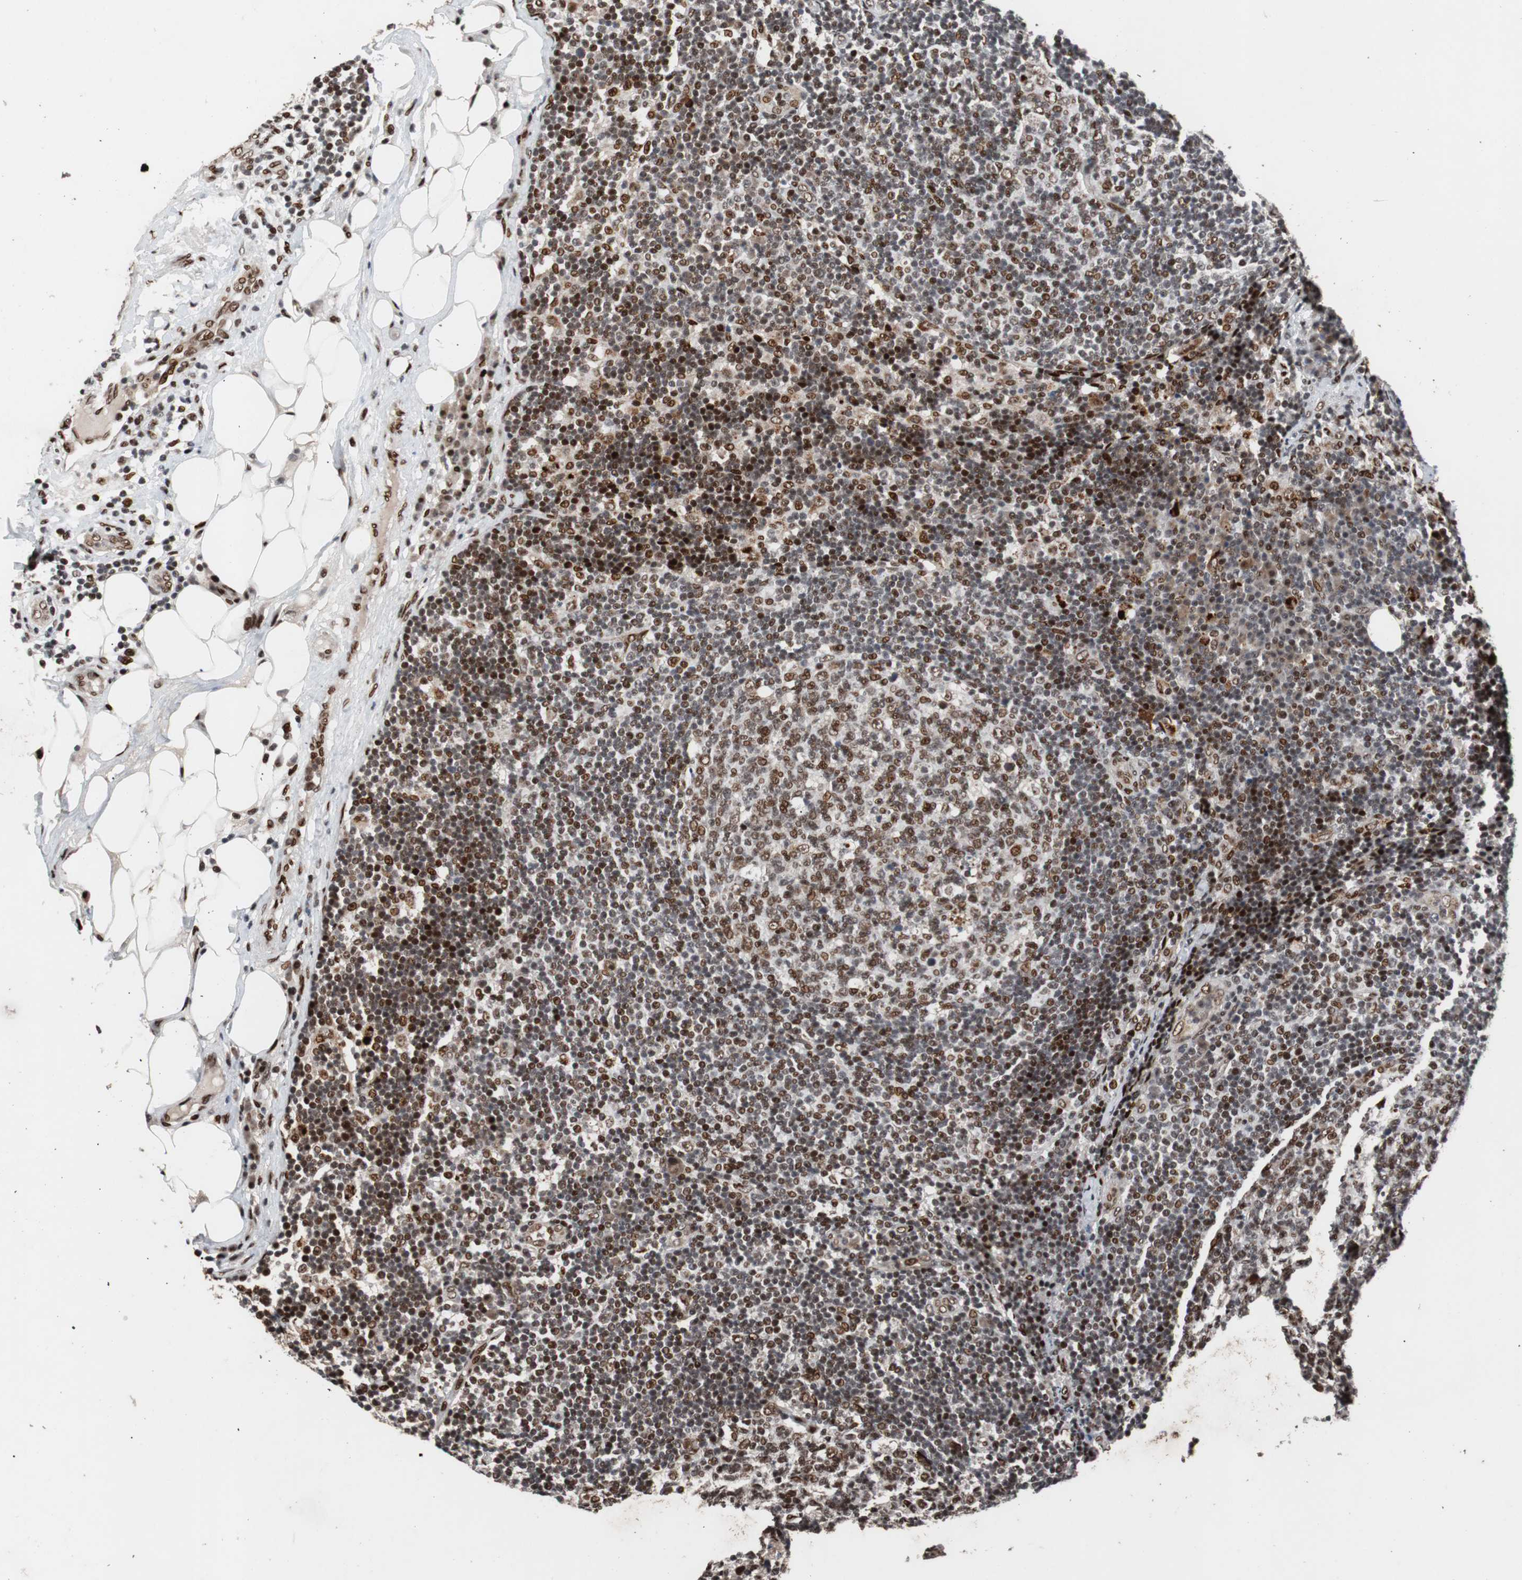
{"staining": {"intensity": "strong", "quantity": ">75%", "location": "nuclear"}, "tissue": "lymph node", "cell_type": "Germinal center cells", "image_type": "normal", "snomed": [{"axis": "morphology", "description": "Normal tissue, NOS"}, {"axis": "morphology", "description": "Squamous cell carcinoma, metastatic, NOS"}, {"axis": "topography", "description": "Lymph node"}], "caption": "Immunohistochemical staining of benign lymph node reveals strong nuclear protein staining in about >75% of germinal center cells. (DAB (3,3'-diaminobenzidine) IHC with brightfield microscopy, high magnification).", "gene": "NBL1", "patient": {"sex": "female", "age": 53}}